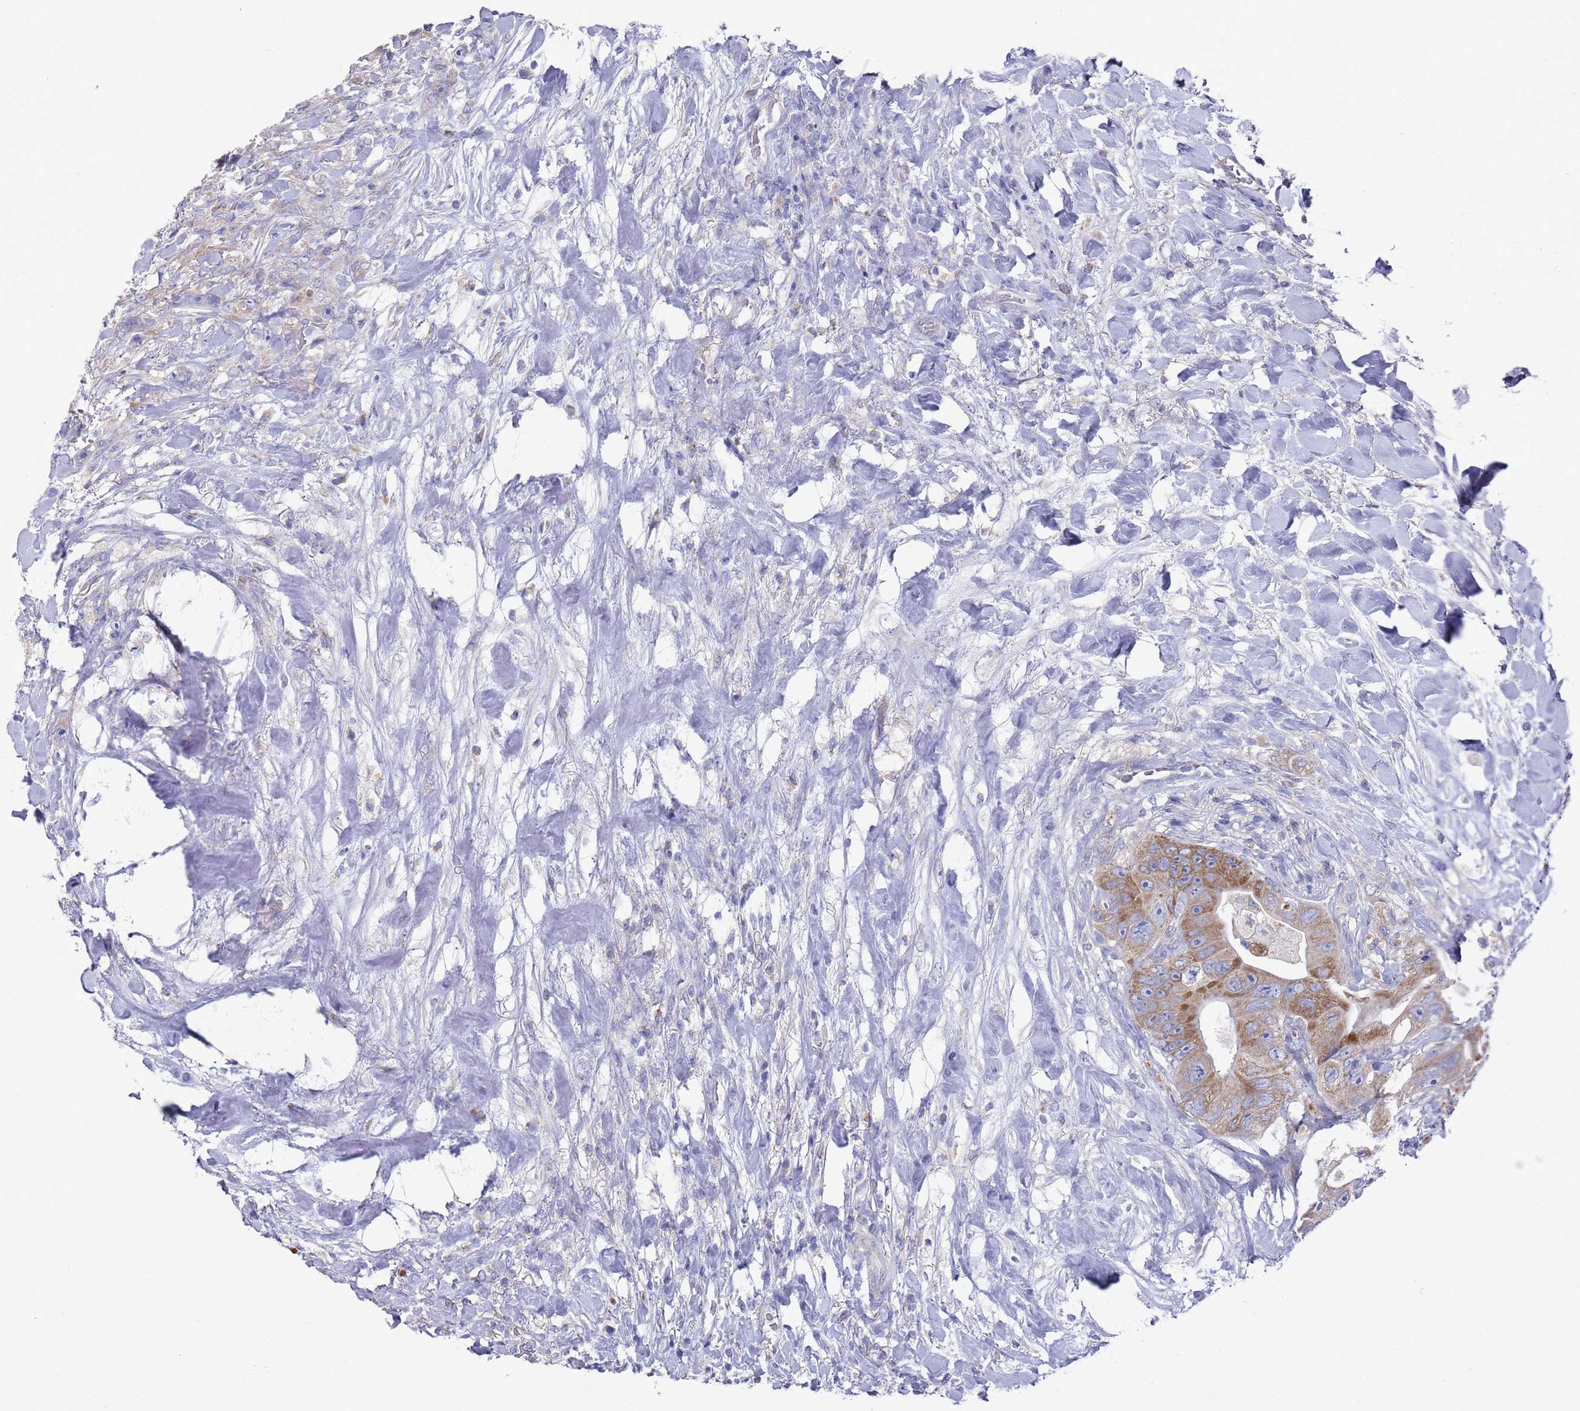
{"staining": {"intensity": "moderate", "quantity": "<25%", "location": "cytoplasmic/membranous"}, "tissue": "colorectal cancer", "cell_type": "Tumor cells", "image_type": "cancer", "snomed": [{"axis": "morphology", "description": "Adenocarcinoma, NOS"}, {"axis": "topography", "description": "Colon"}], "caption": "Immunohistochemical staining of human colorectal adenocarcinoma displays moderate cytoplasmic/membranous protein staining in approximately <25% of tumor cells.", "gene": "NPEPPS", "patient": {"sex": "female", "age": 46}}